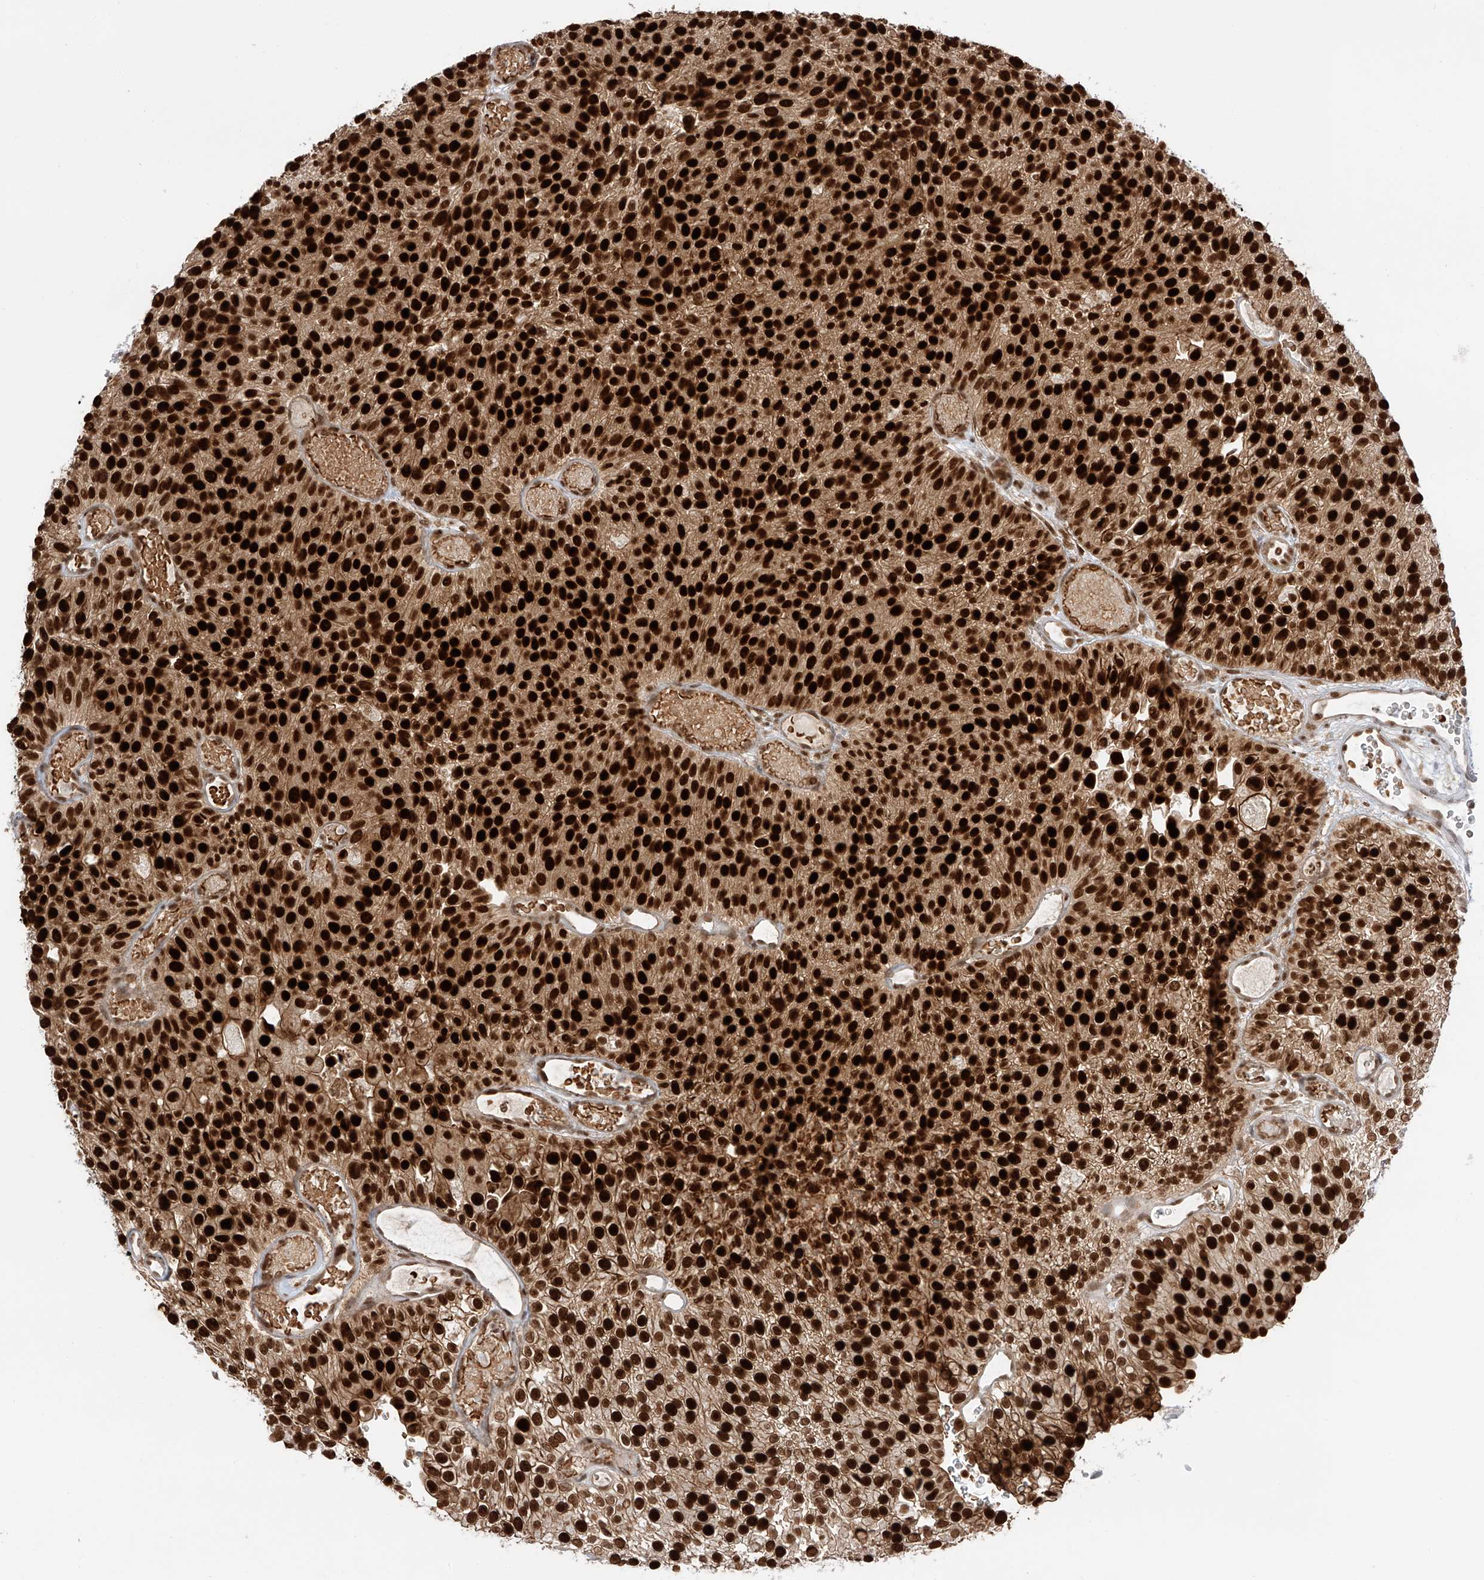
{"staining": {"intensity": "strong", "quantity": ">75%", "location": "cytoplasmic/membranous,nuclear"}, "tissue": "urothelial cancer", "cell_type": "Tumor cells", "image_type": "cancer", "snomed": [{"axis": "morphology", "description": "Urothelial carcinoma, Low grade"}, {"axis": "topography", "description": "Urinary bladder"}], "caption": "A brown stain shows strong cytoplasmic/membranous and nuclear expression of a protein in low-grade urothelial carcinoma tumor cells. The staining was performed using DAB, with brown indicating positive protein expression. Nuclei are stained blue with hematoxylin.", "gene": "POGK", "patient": {"sex": "male", "age": 78}}